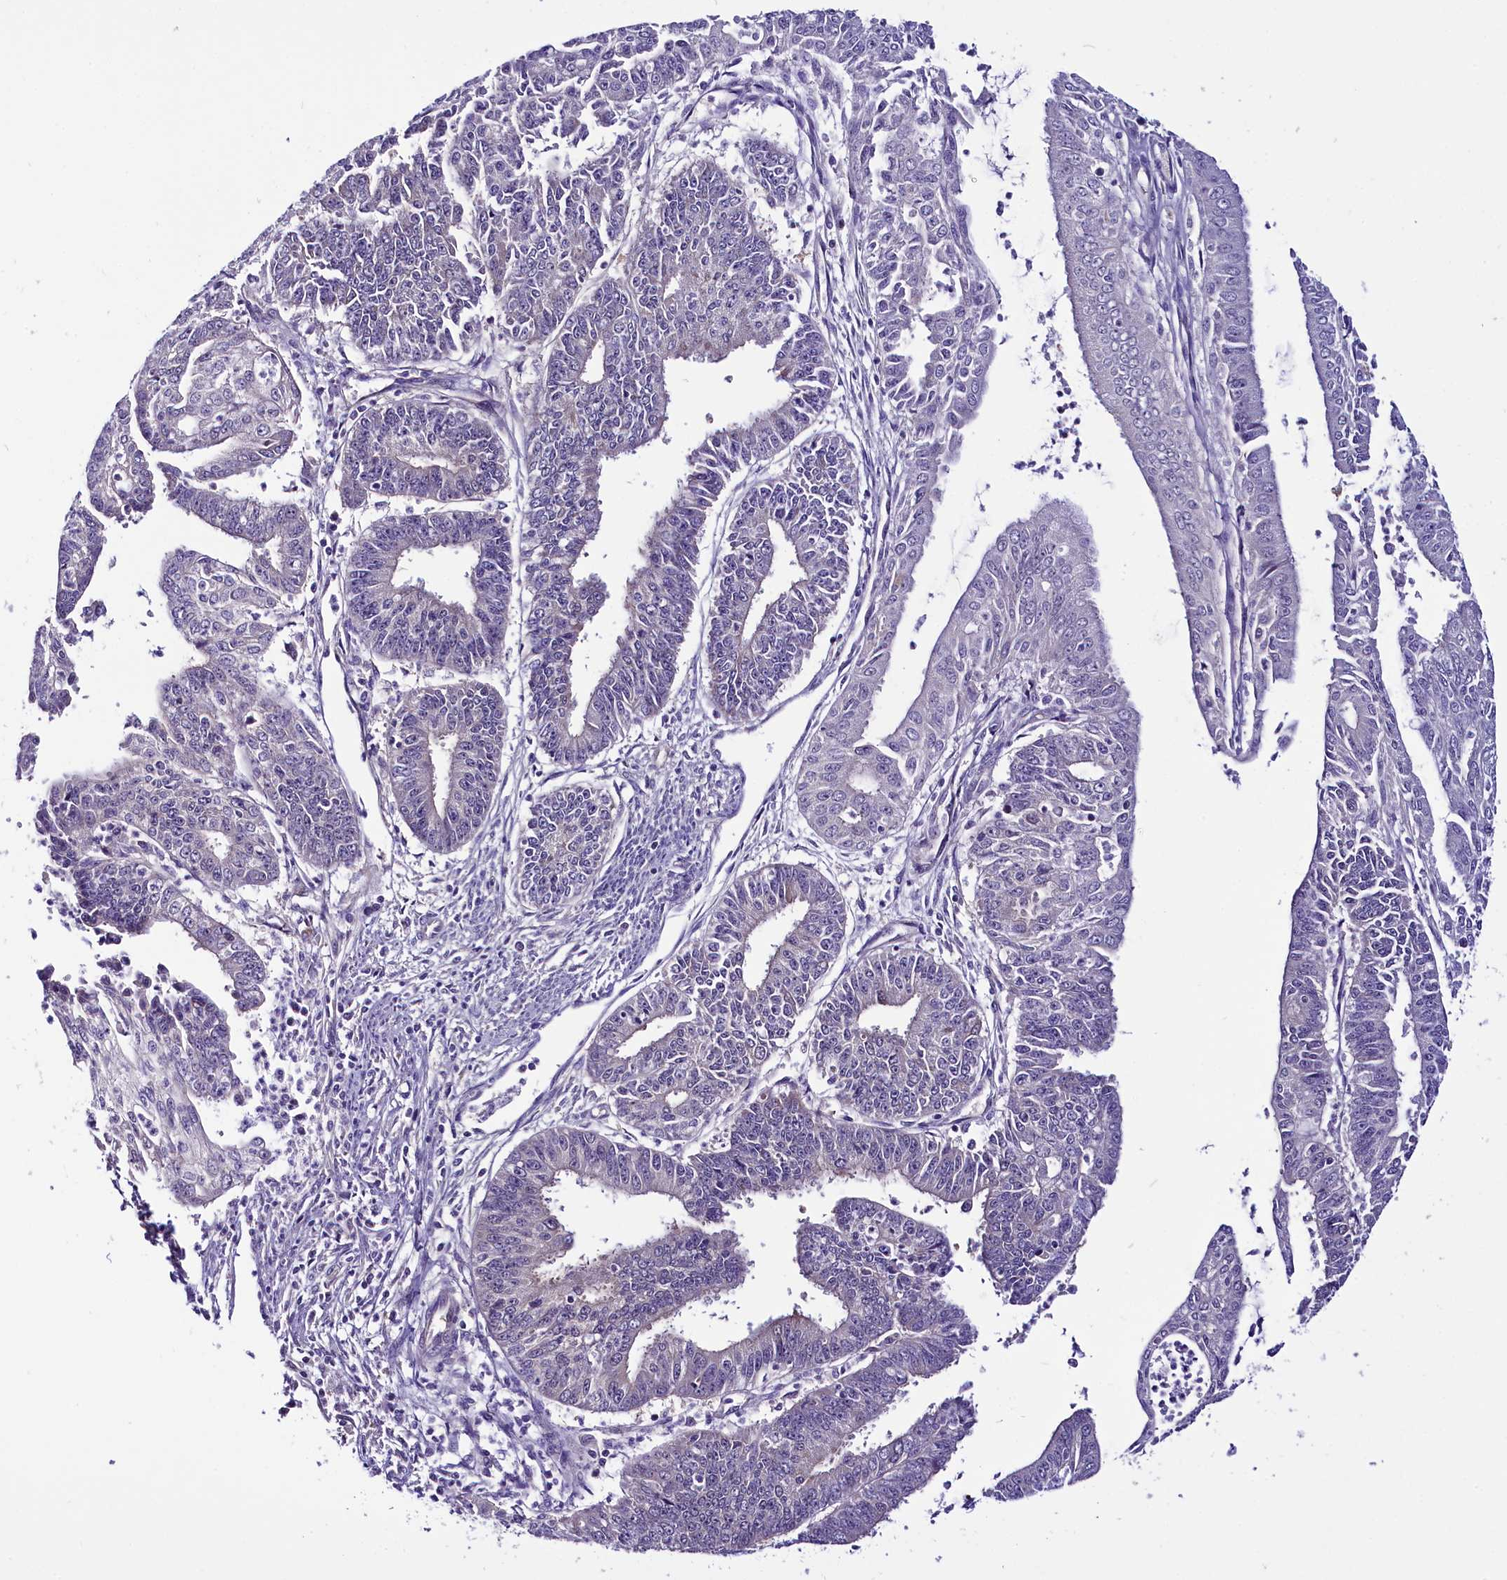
{"staining": {"intensity": "negative", "quantity": "none", "location": "none"}, "tissue": "endometrial cancer", "cell_type": "Tumor cells", "image_type": "cancer", "snomed": [{"axis": "morphology", "description": "Adenocarcinoma, NOS"}, {"axis": "topography", "description": "Endometrium"}], "caption": "IHC histopathology image of neoplastic tissue: endometrial cancer (adenocarcinoma) stained with DAB (3,3'-diaminobenzidine) reveals no significant protein positivity in tumor cells.", "gene": "C9orf40", "patient": {"sex": "female", "age": 73}}